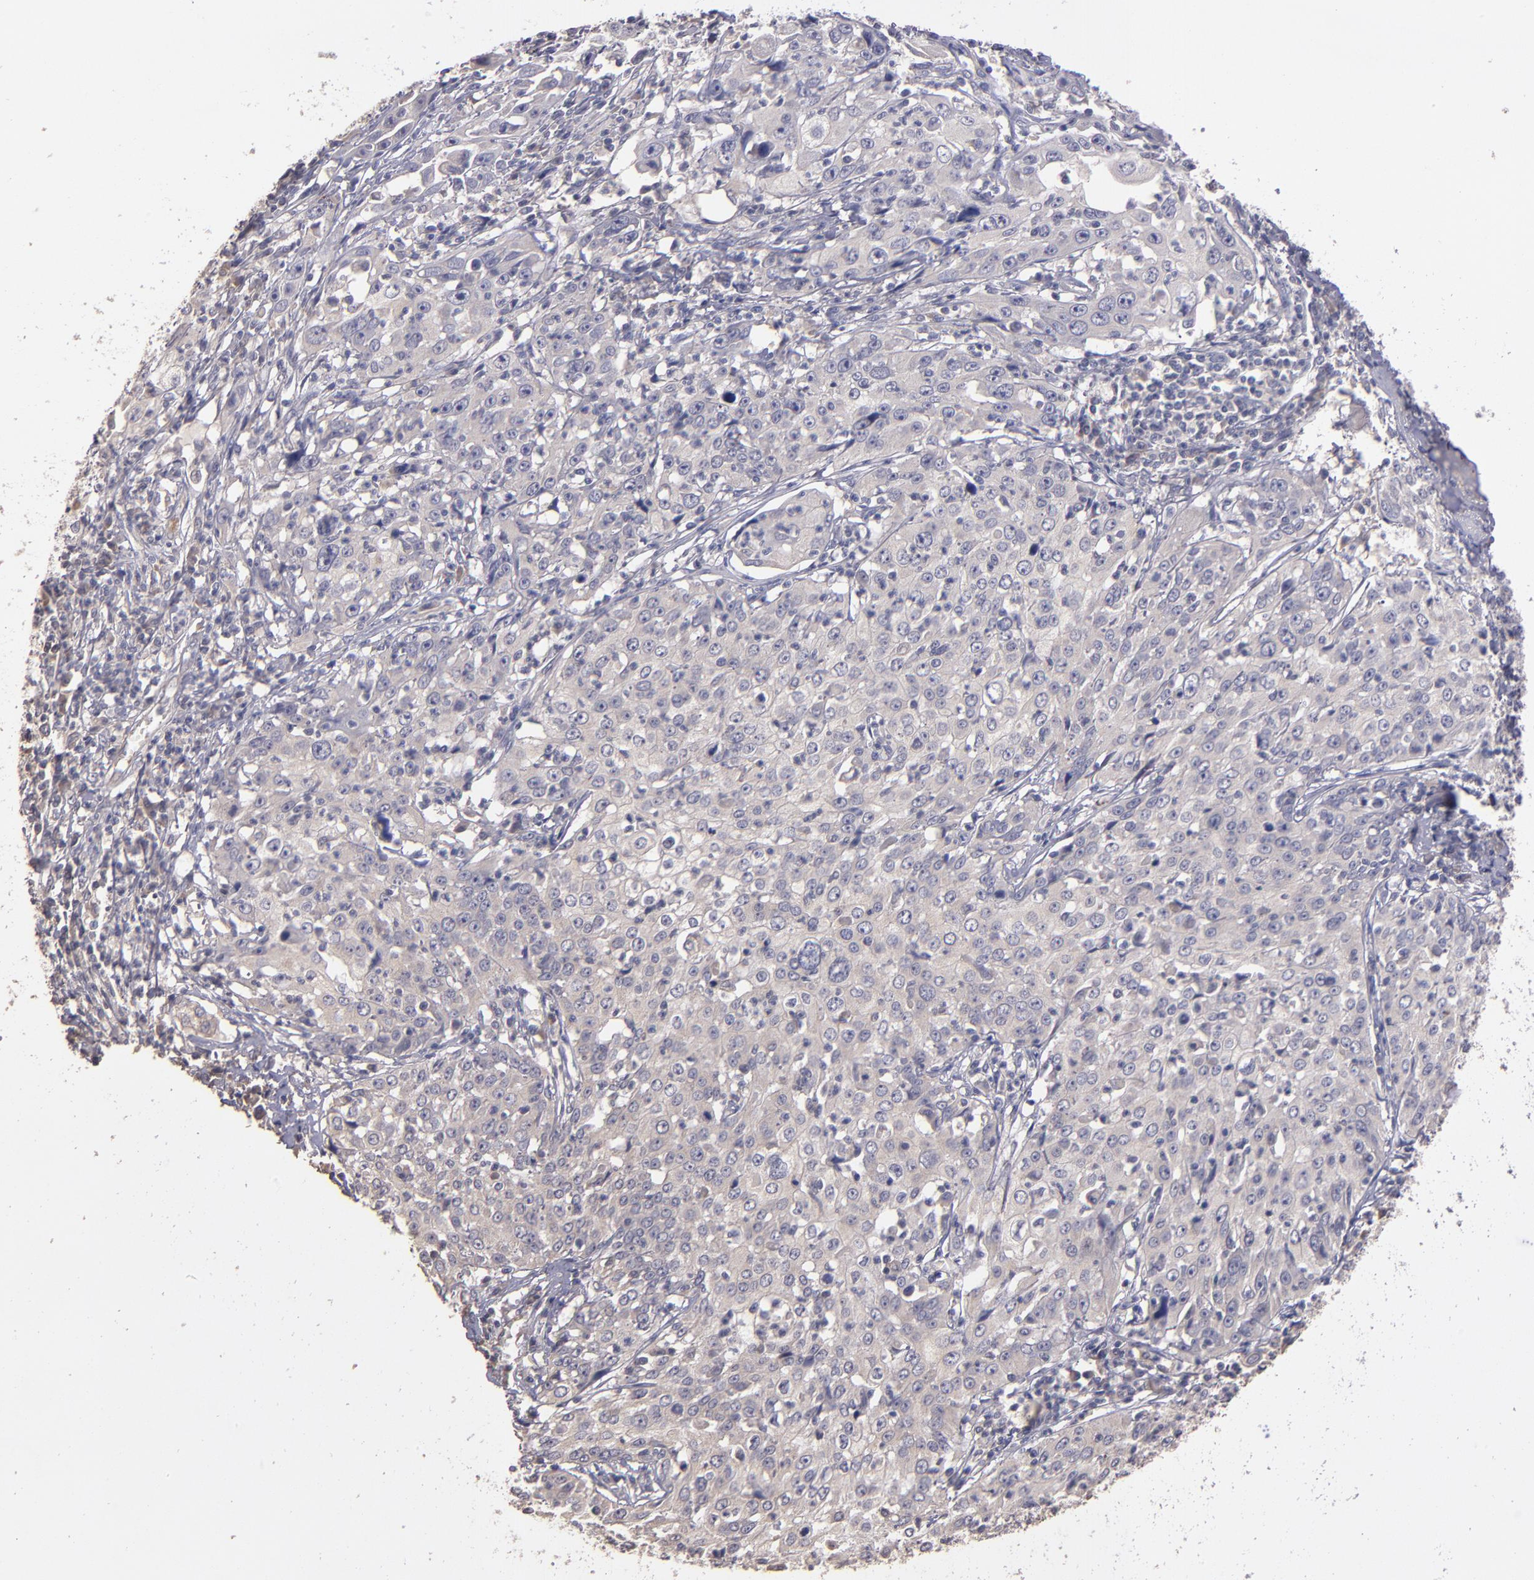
{"staining": {"intensity": "negative", "quantity": "none", "location": "none"}, "tissue": "cervical cancer", "cell_type": "Tumor cells", "image_type": "cancer", "snomed": [{"axis": "morphology", "description": "Squamous cell carcinoma, NOS"}, {"axis": "topography", "description": "Cervix"}], "caption": "Tumor cells show no significant protein staining in squamous cell carcinoma (cervical).", "gene": "GNAZ", "patient": {"sex": "female", "age": 39}}